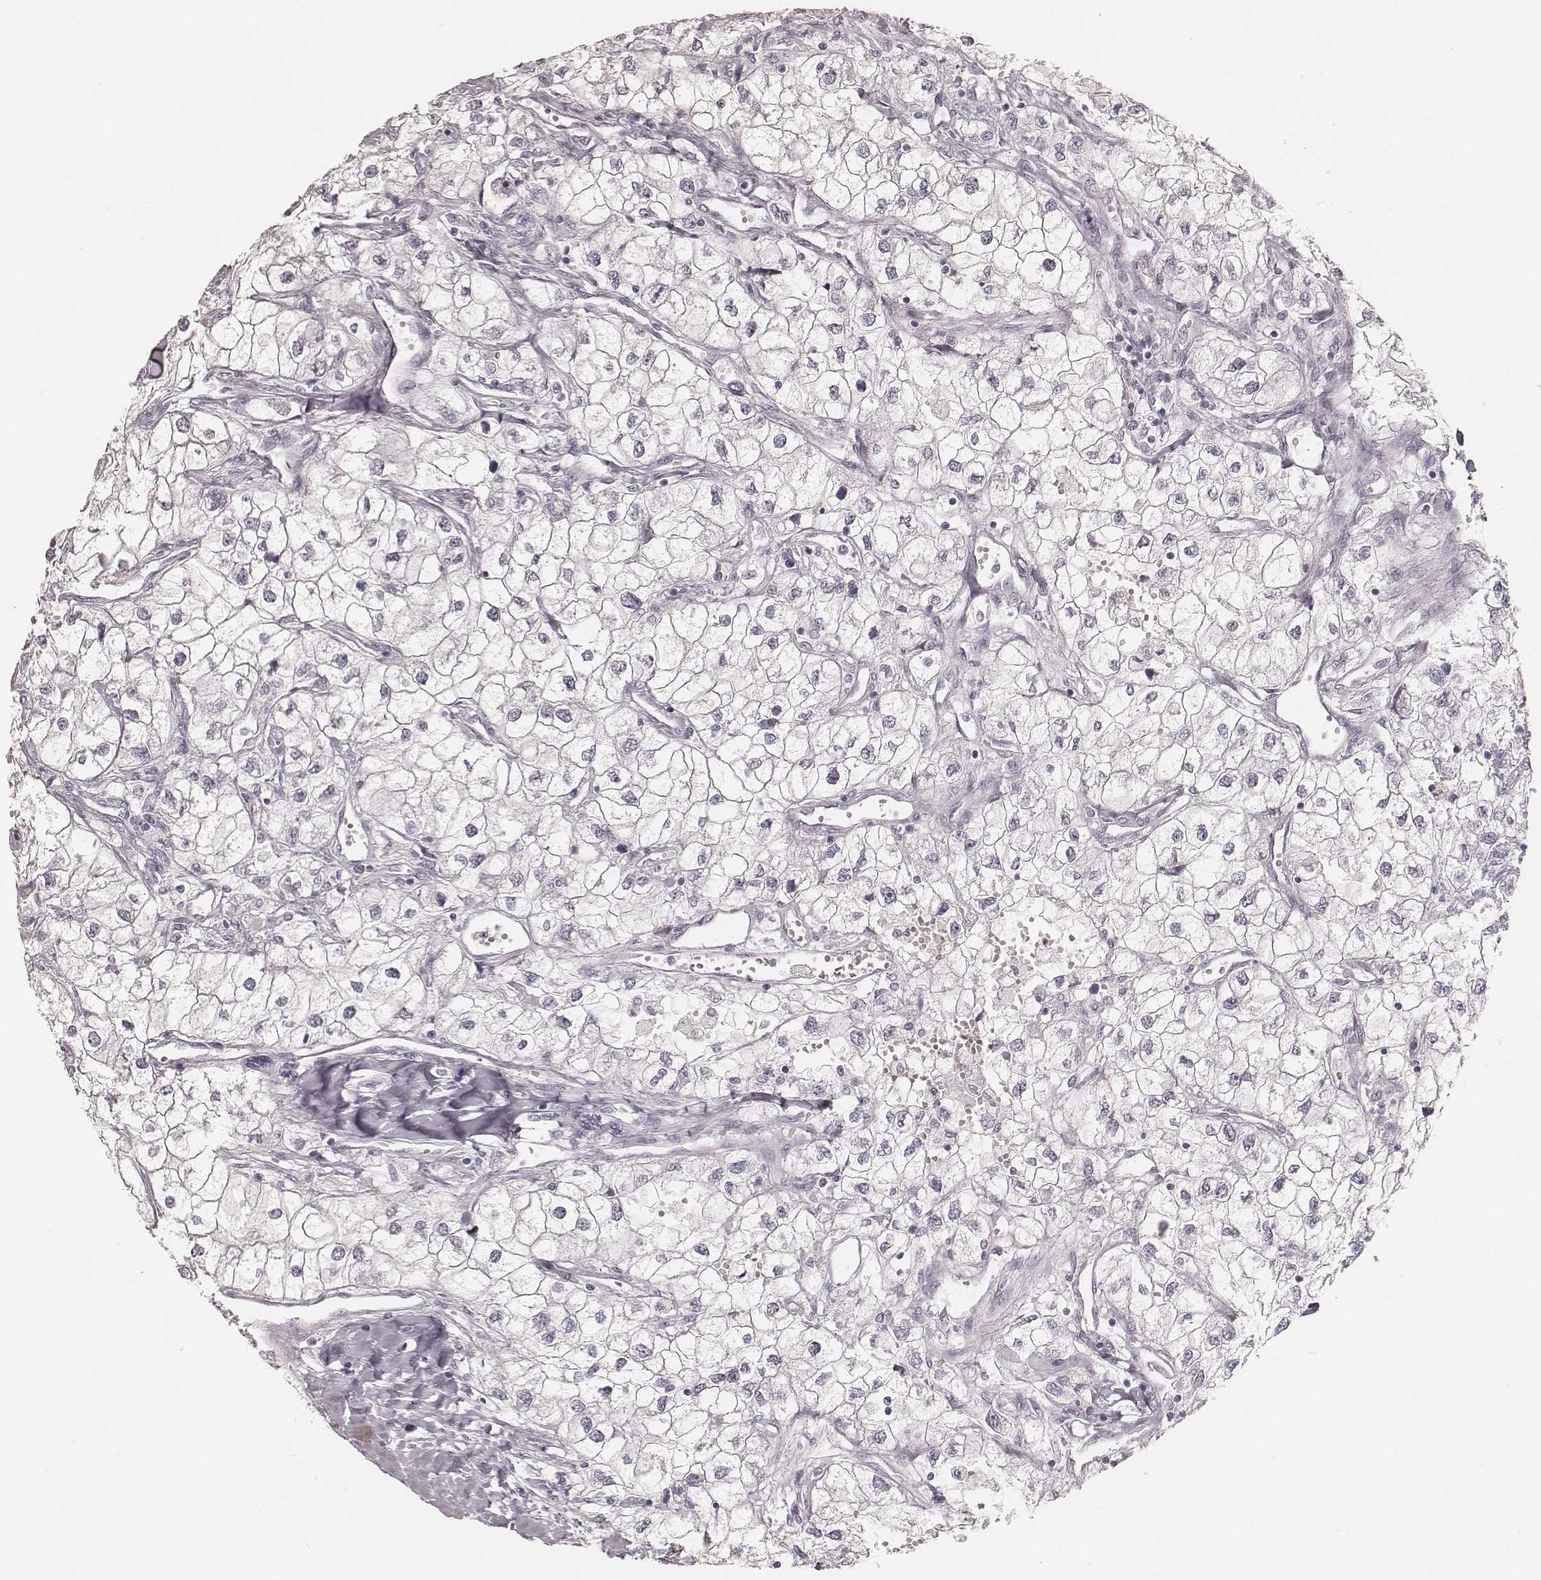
{"staining": {"intensity": "negative", "quantity": "none", "location": "none"}, "tissue": "renal cancer", "cell_type": "Tumor cells", "image_type": "cancer", "snomed": [{"axis": "morphology", "description": "Adenocarcinoma, NOS"}, {"axis": "topography", "description": "Kidney"}], "caption": "This is an immunohistochemistry photomicrograph of human renal cancer. There is no staining in tumor cells.", "gene": "KRT26", "patient": {"sex": "male", "age": 59}}